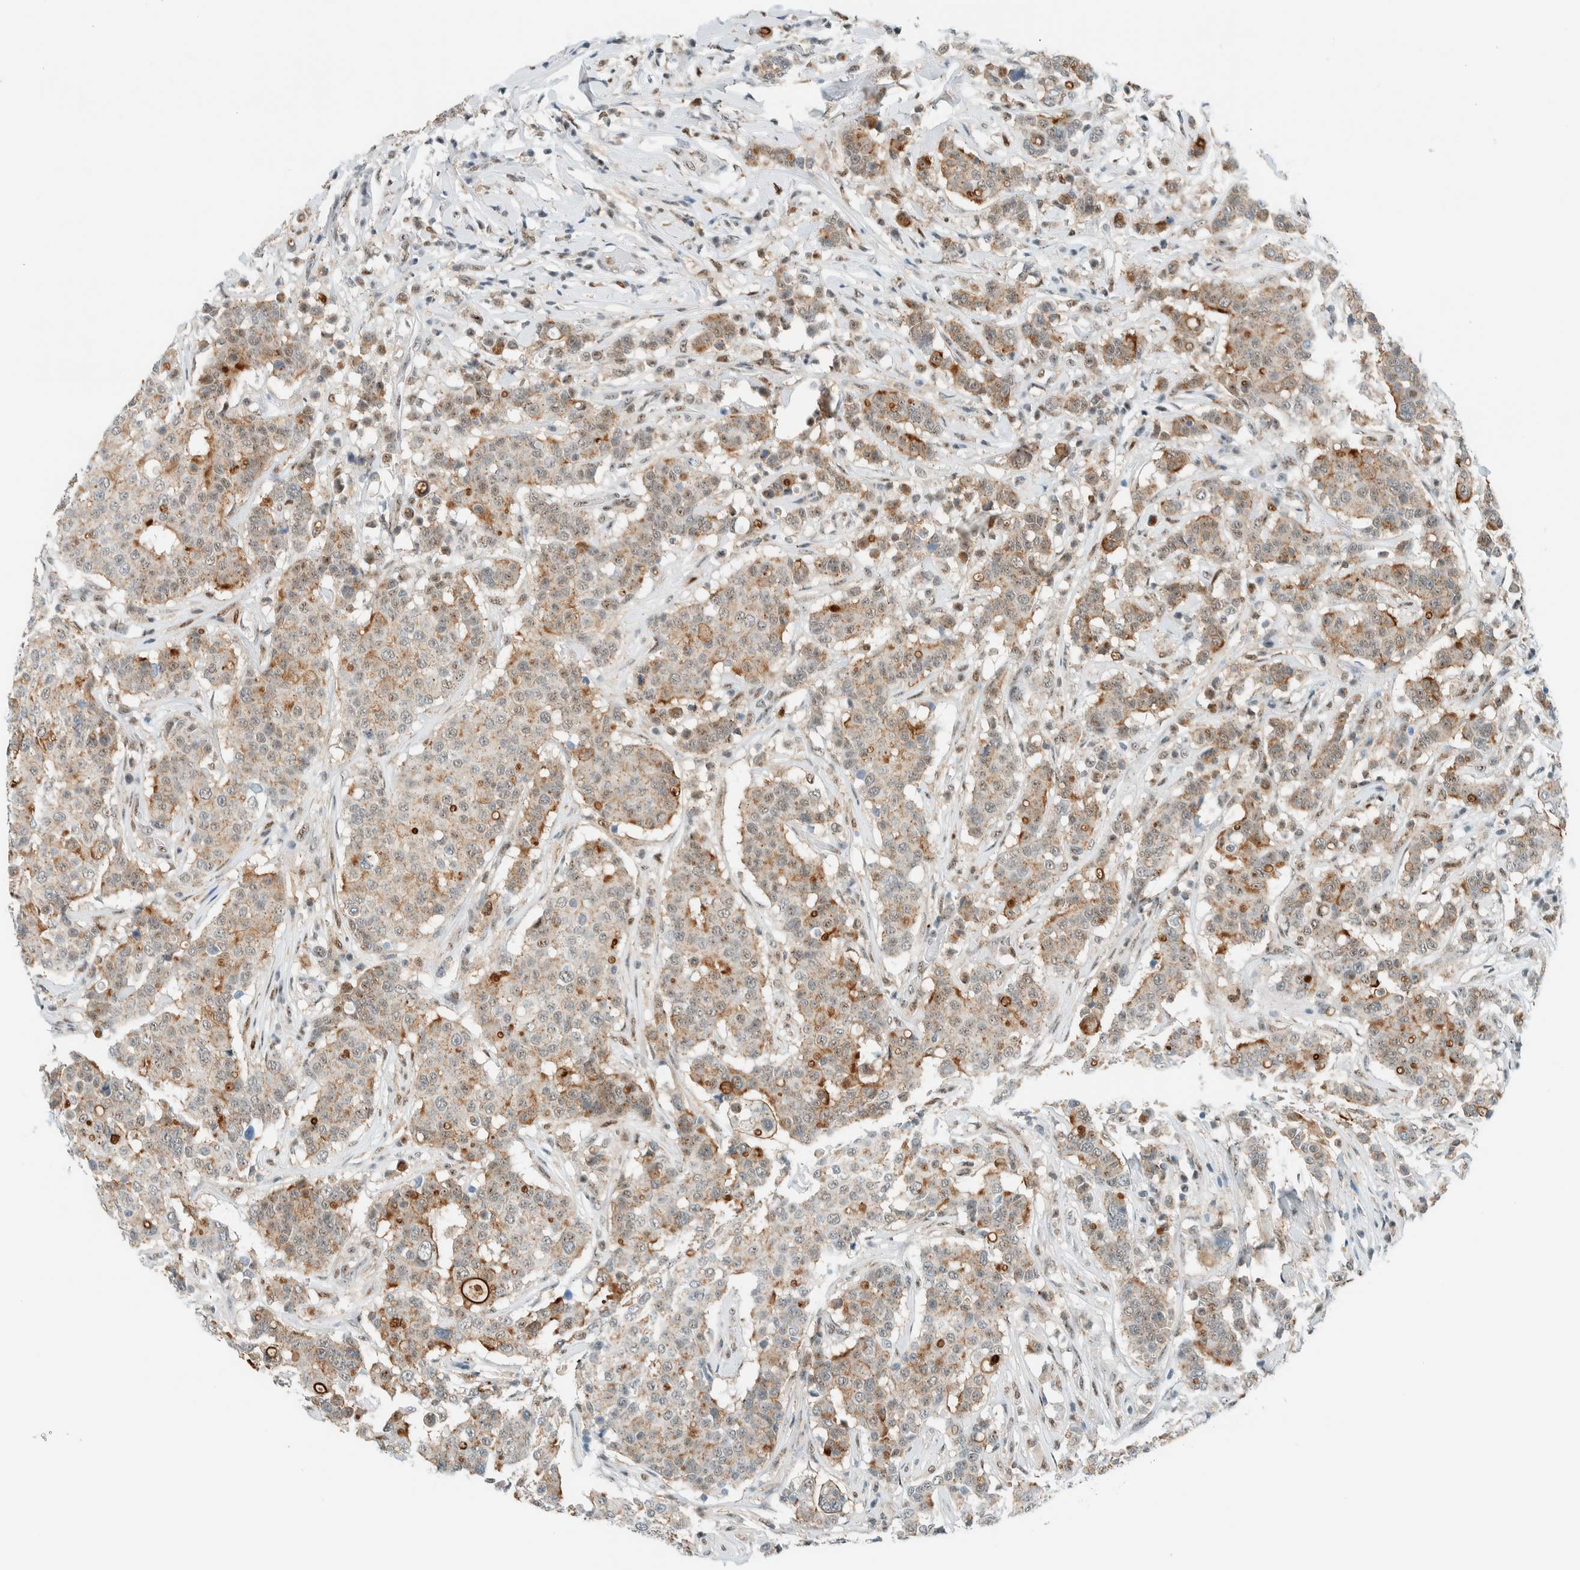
{"staining": {"intensity": "moderate", "quantity": ">75%", "location": "cytoplasmic/membranous,nuclear"}, "tissue": "breast cancer", "cell_type": "Tumor cells", "image_type": "cancer", "snomed": [{"axis": "morphology", "description": "Duct carcinoma"}, {"axis": "topography", "description": "Breast"}], "caption": "Breast cancer (infiltrating ductal carcinoma) stained for a protein (brown) exhibits moderate cytoplasmic/membranous and nuclear positive positivity in about >75% of tumor cells.", "gene": "CYSRT1", "patient": {"sex": "female", "age": 27}}